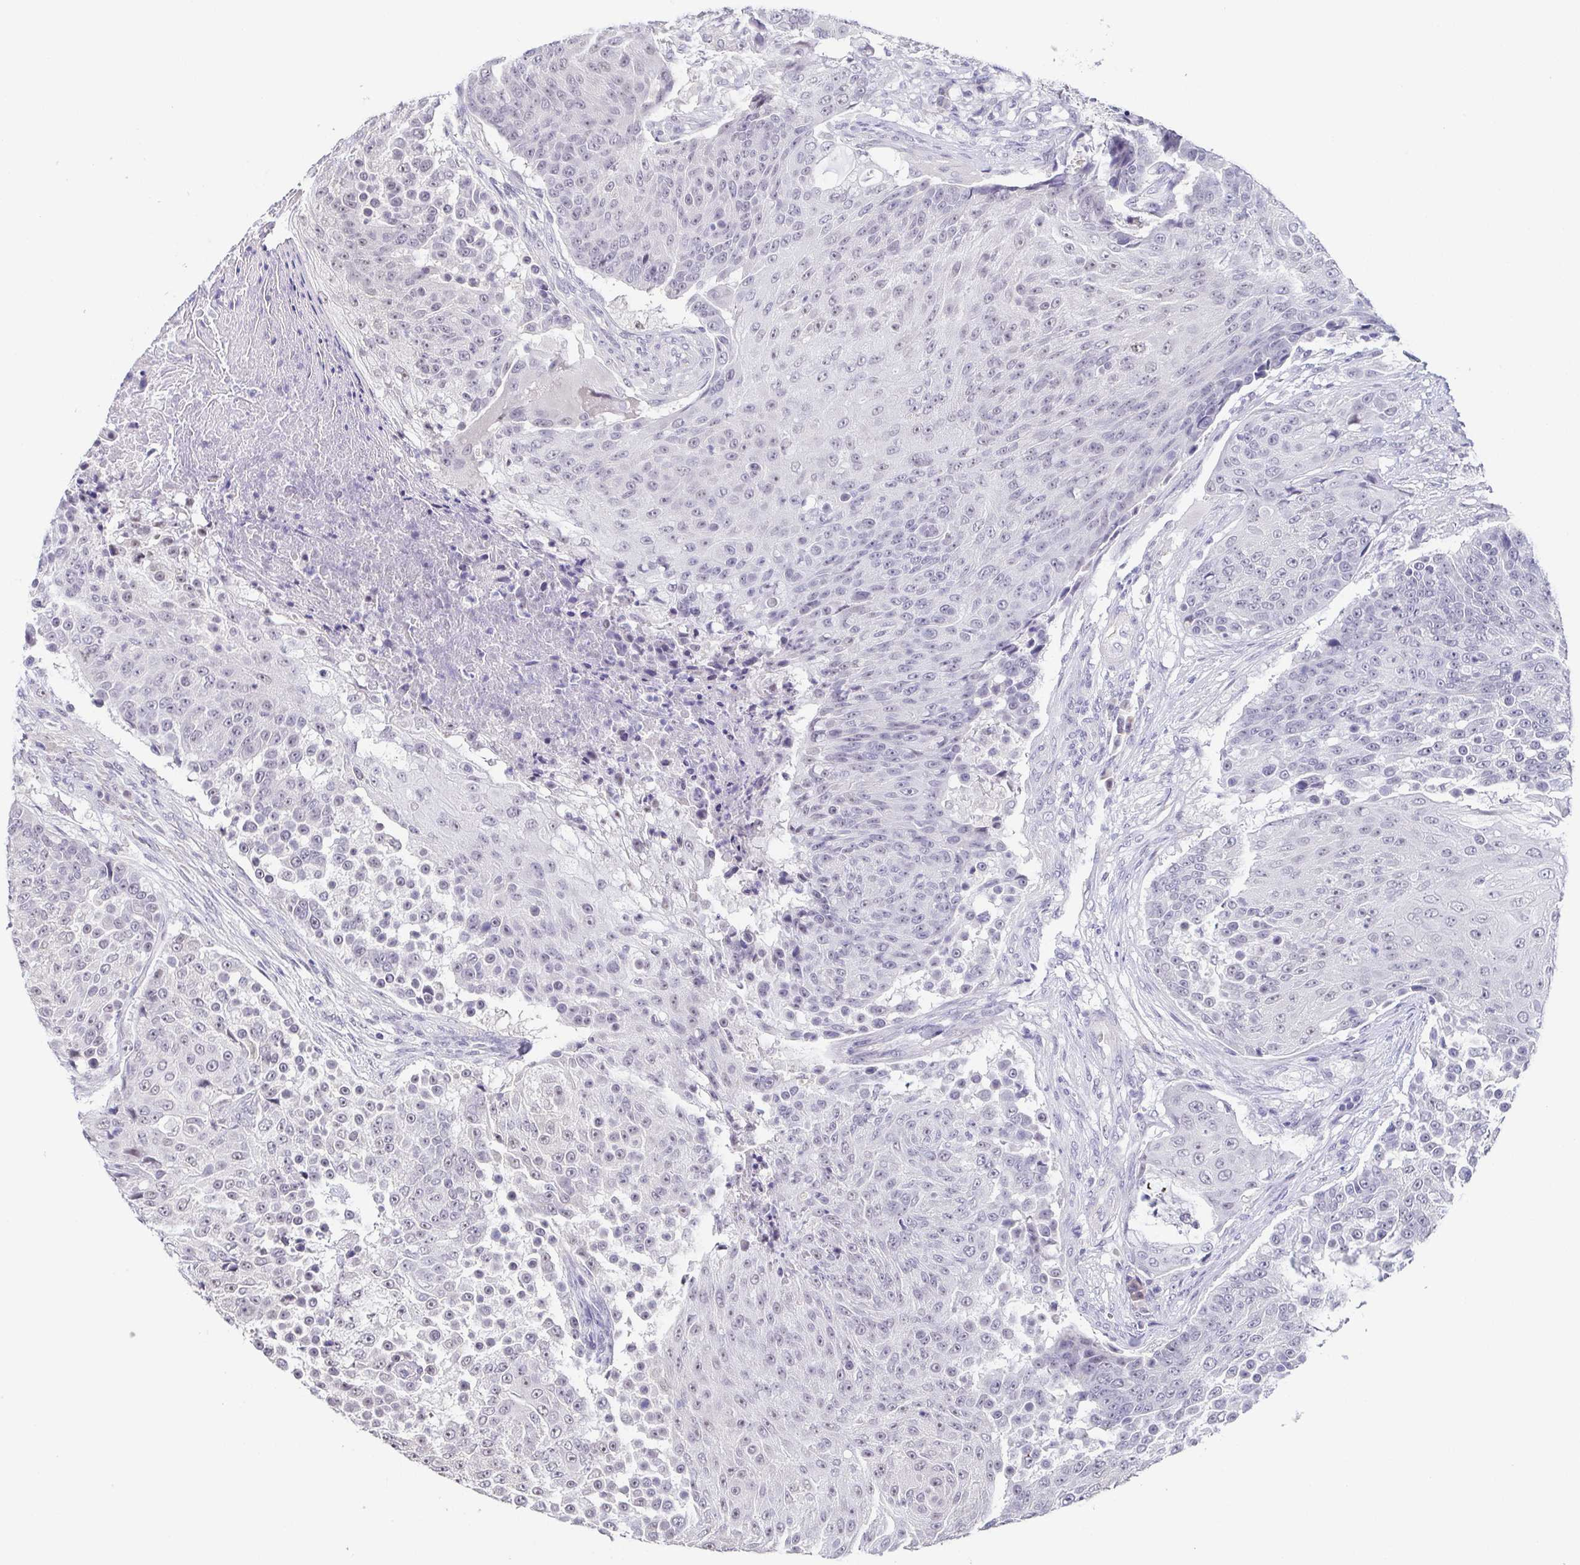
{"staining": {"intensity": "negative", "quantity": "none", "location": "none"}, "tissue": "urothelial cancer", "cell_type": "Tumor cells", "image_type": "cancer", "snomed": [{"axis": "morphology", "description": "Urothelial carcinoma, High grade"}, {"axis": "topography", "description": "Urinary bladder"}], "caption": "DAB (3,3'-diaminobenzidine) immunohistochemical staining of urothelial cancer displays no significant staining in tumor cells.", "gene": "NEFH", "patient": {"sex": "female", "age": 63}}